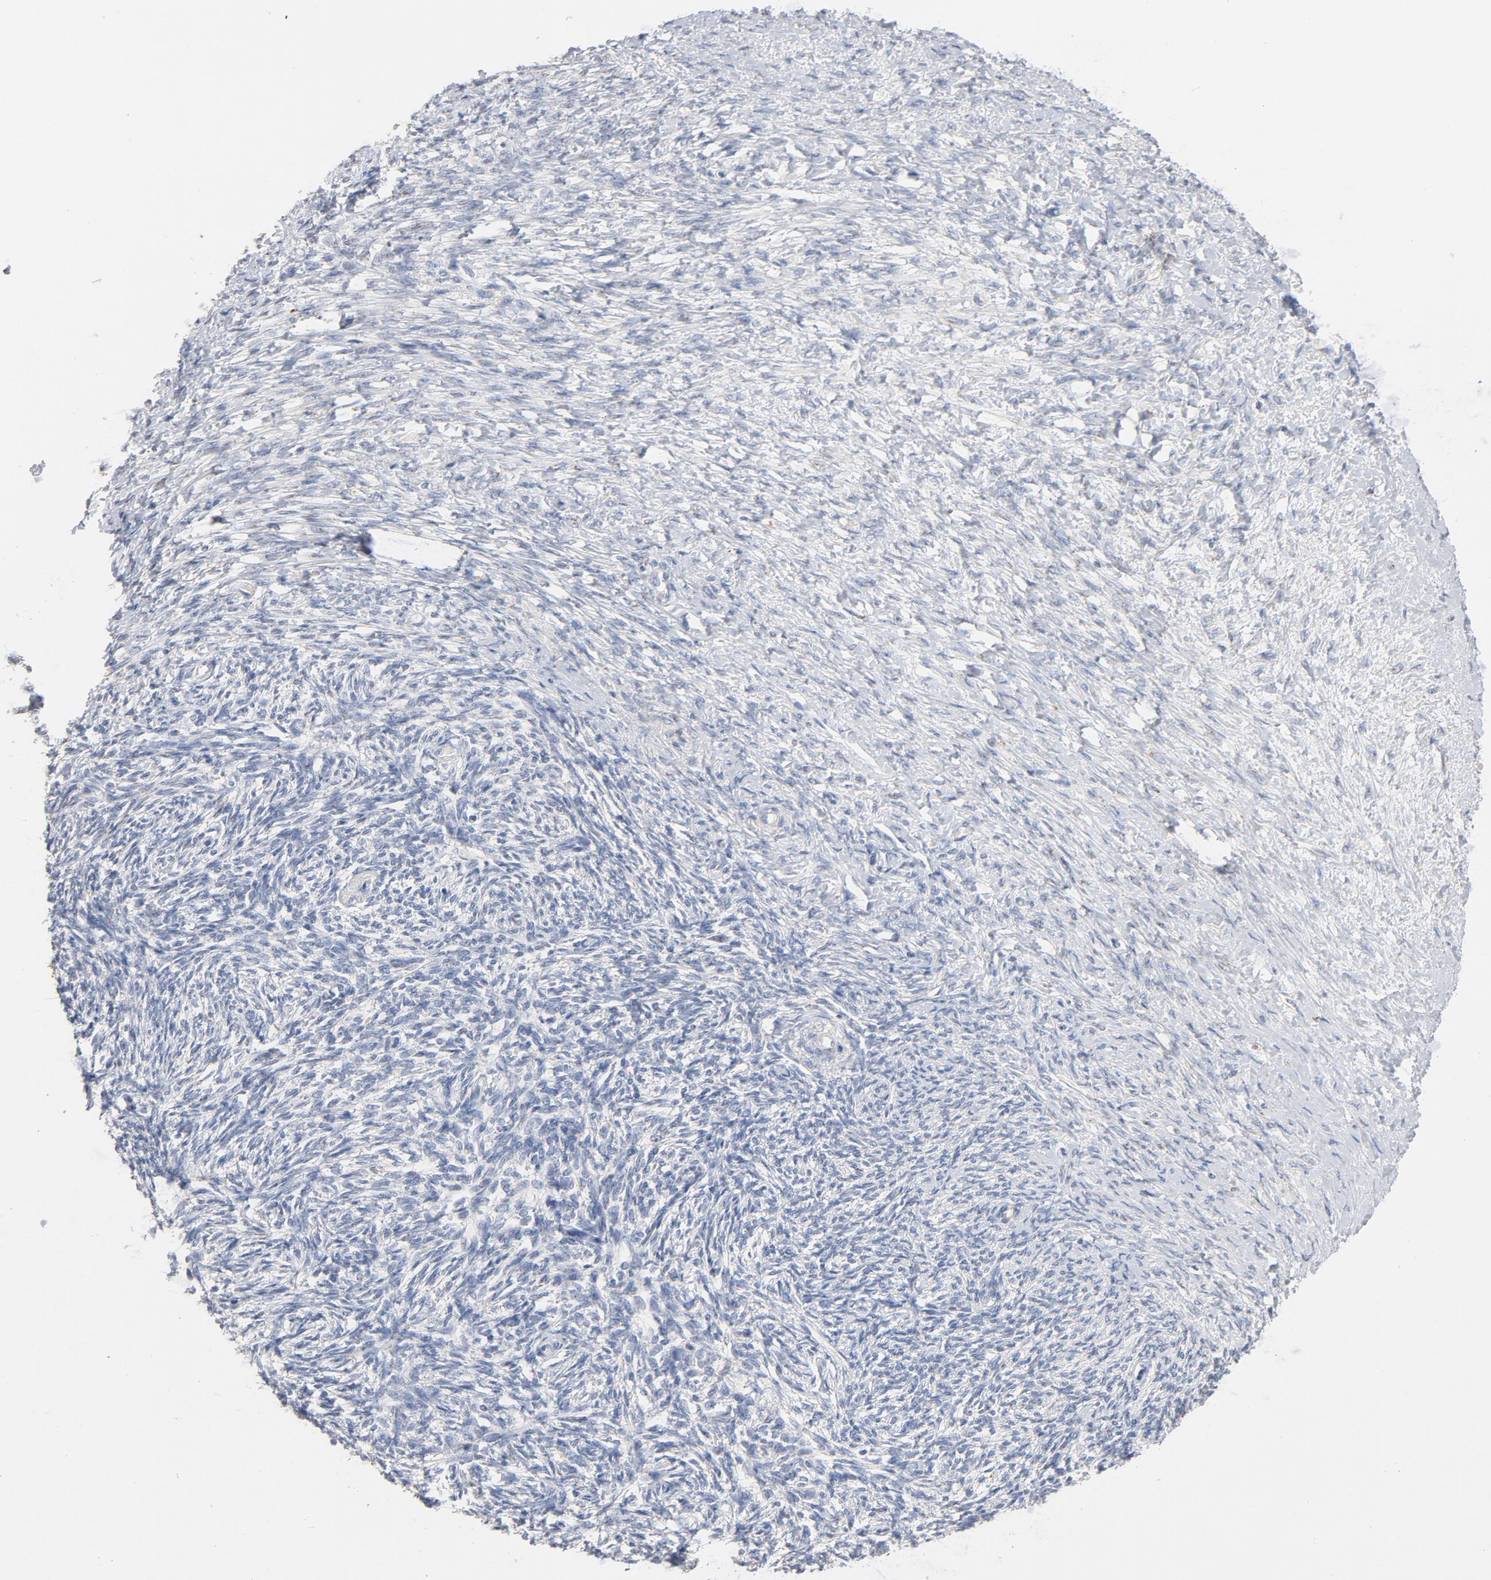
{"staining": {"intensity": "negative", "quantity": "none", "location": "none"}, "tissue": "ovarian cancer", "cell_type": "Tumor cells", "image_type": "cancer", "snomed": [{"axis": "morphology", "description": "Normal tissue, NOS"}, {"axis": "morphology", "description": "Cystadenocarcinoma, serous, NOS"}, {"axis": "topography", "description": "Ovary"}], "caption": "A photomicrograph of human ovarian serous cystadenocarcinoma is negative for staining in tumor cells.", "gene": "AK7", "patient": {"sex": "female", "age": 62}}